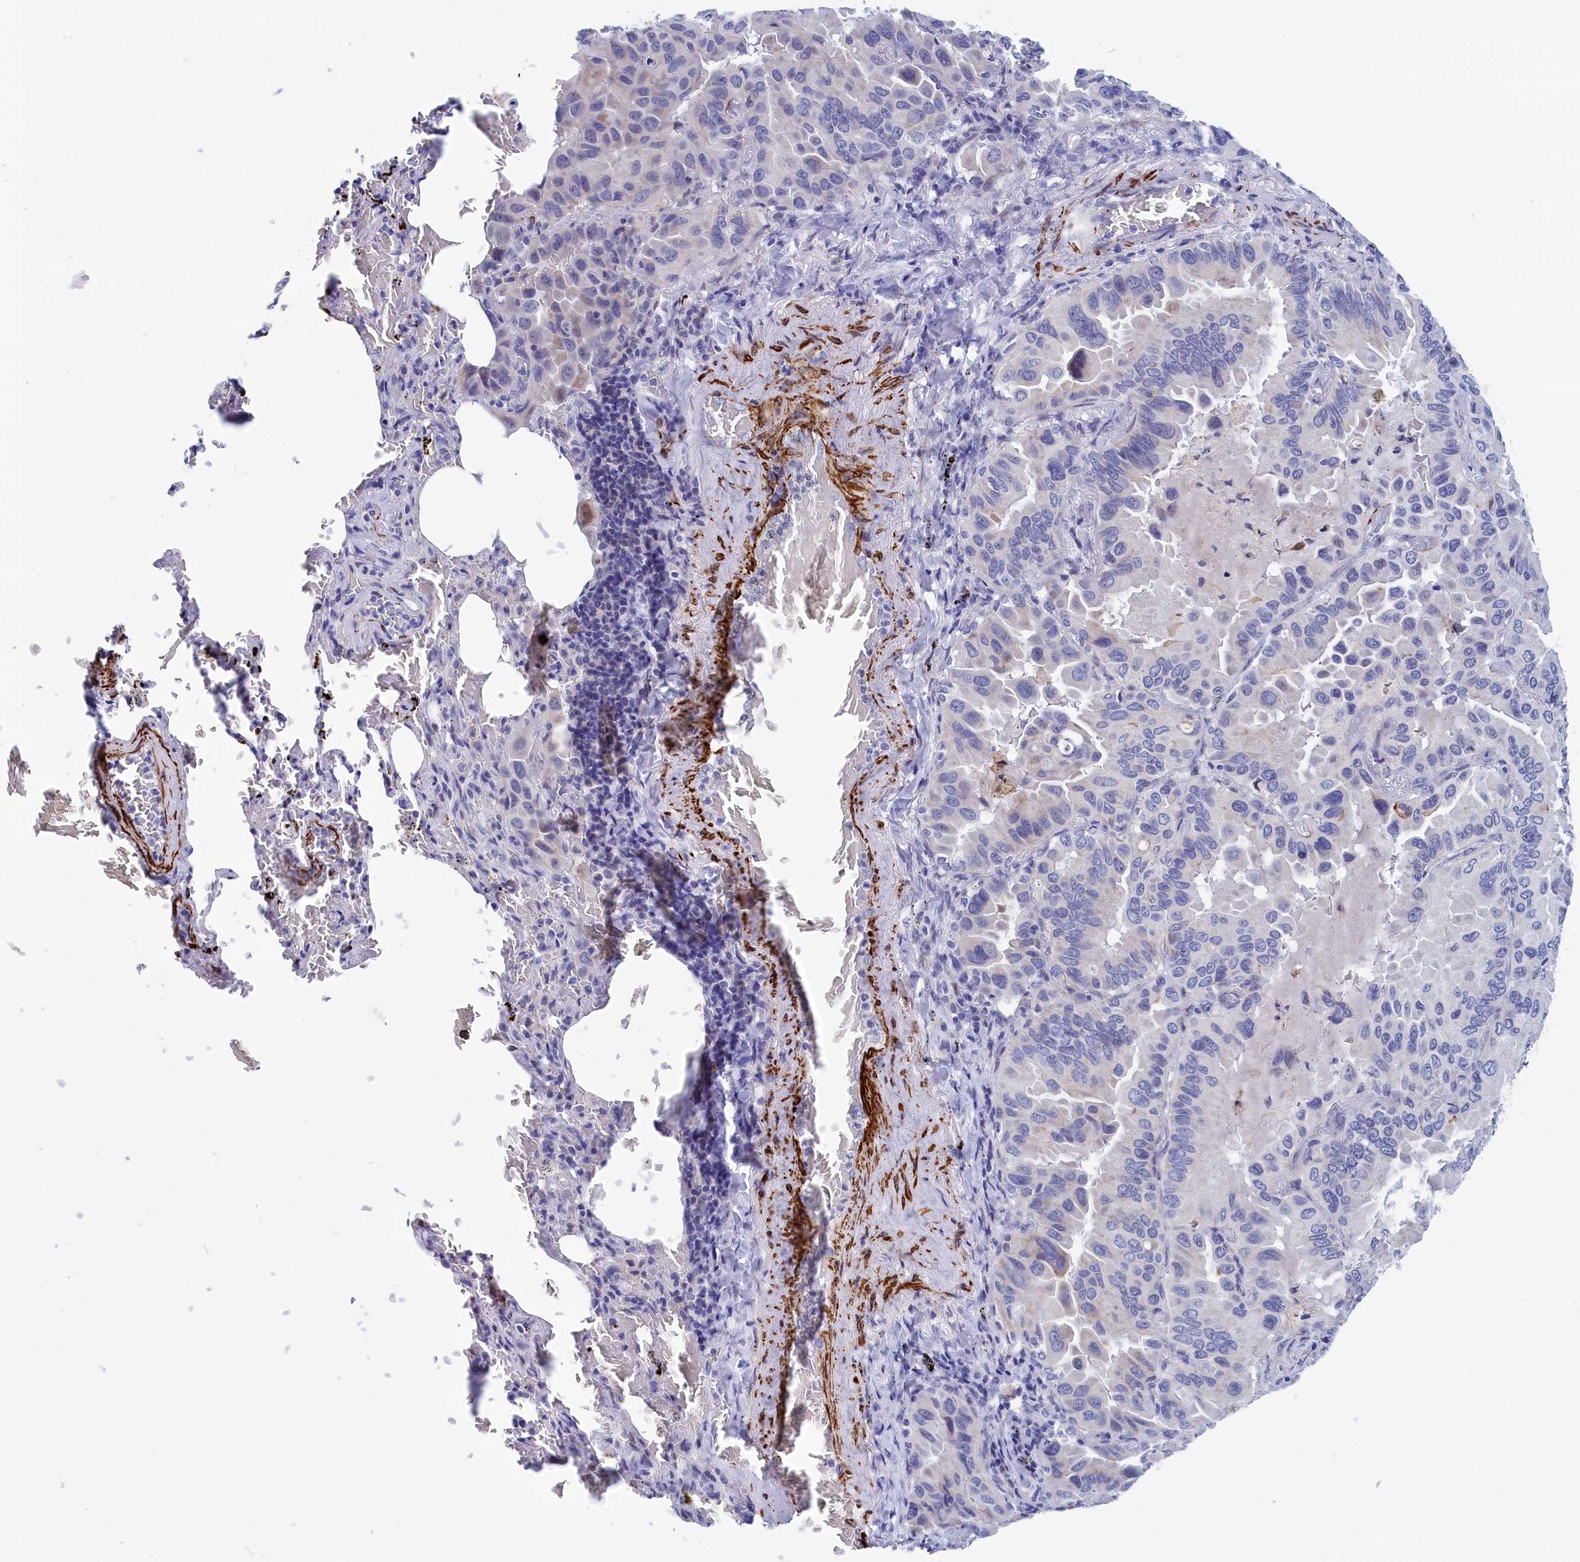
{"staining": {"intensity": "negative", "quantity": "none", "location": "none"}, "tissue": "lung cancer", "cell_type": "Tumor cells", "image_type": "cancer", "snomed": [{"axis": "morphology", "description": "Adenocarcinoma, NOS"}, {"axis": "topography", "description": "Lung"}], "caption": "A micrograph of lung cancer (adenocarcinoma) stained for a protein reveals no brown staining in tumor cells.", "gene": "WDR83", "patient": {"sex": "male", "age": 64}}